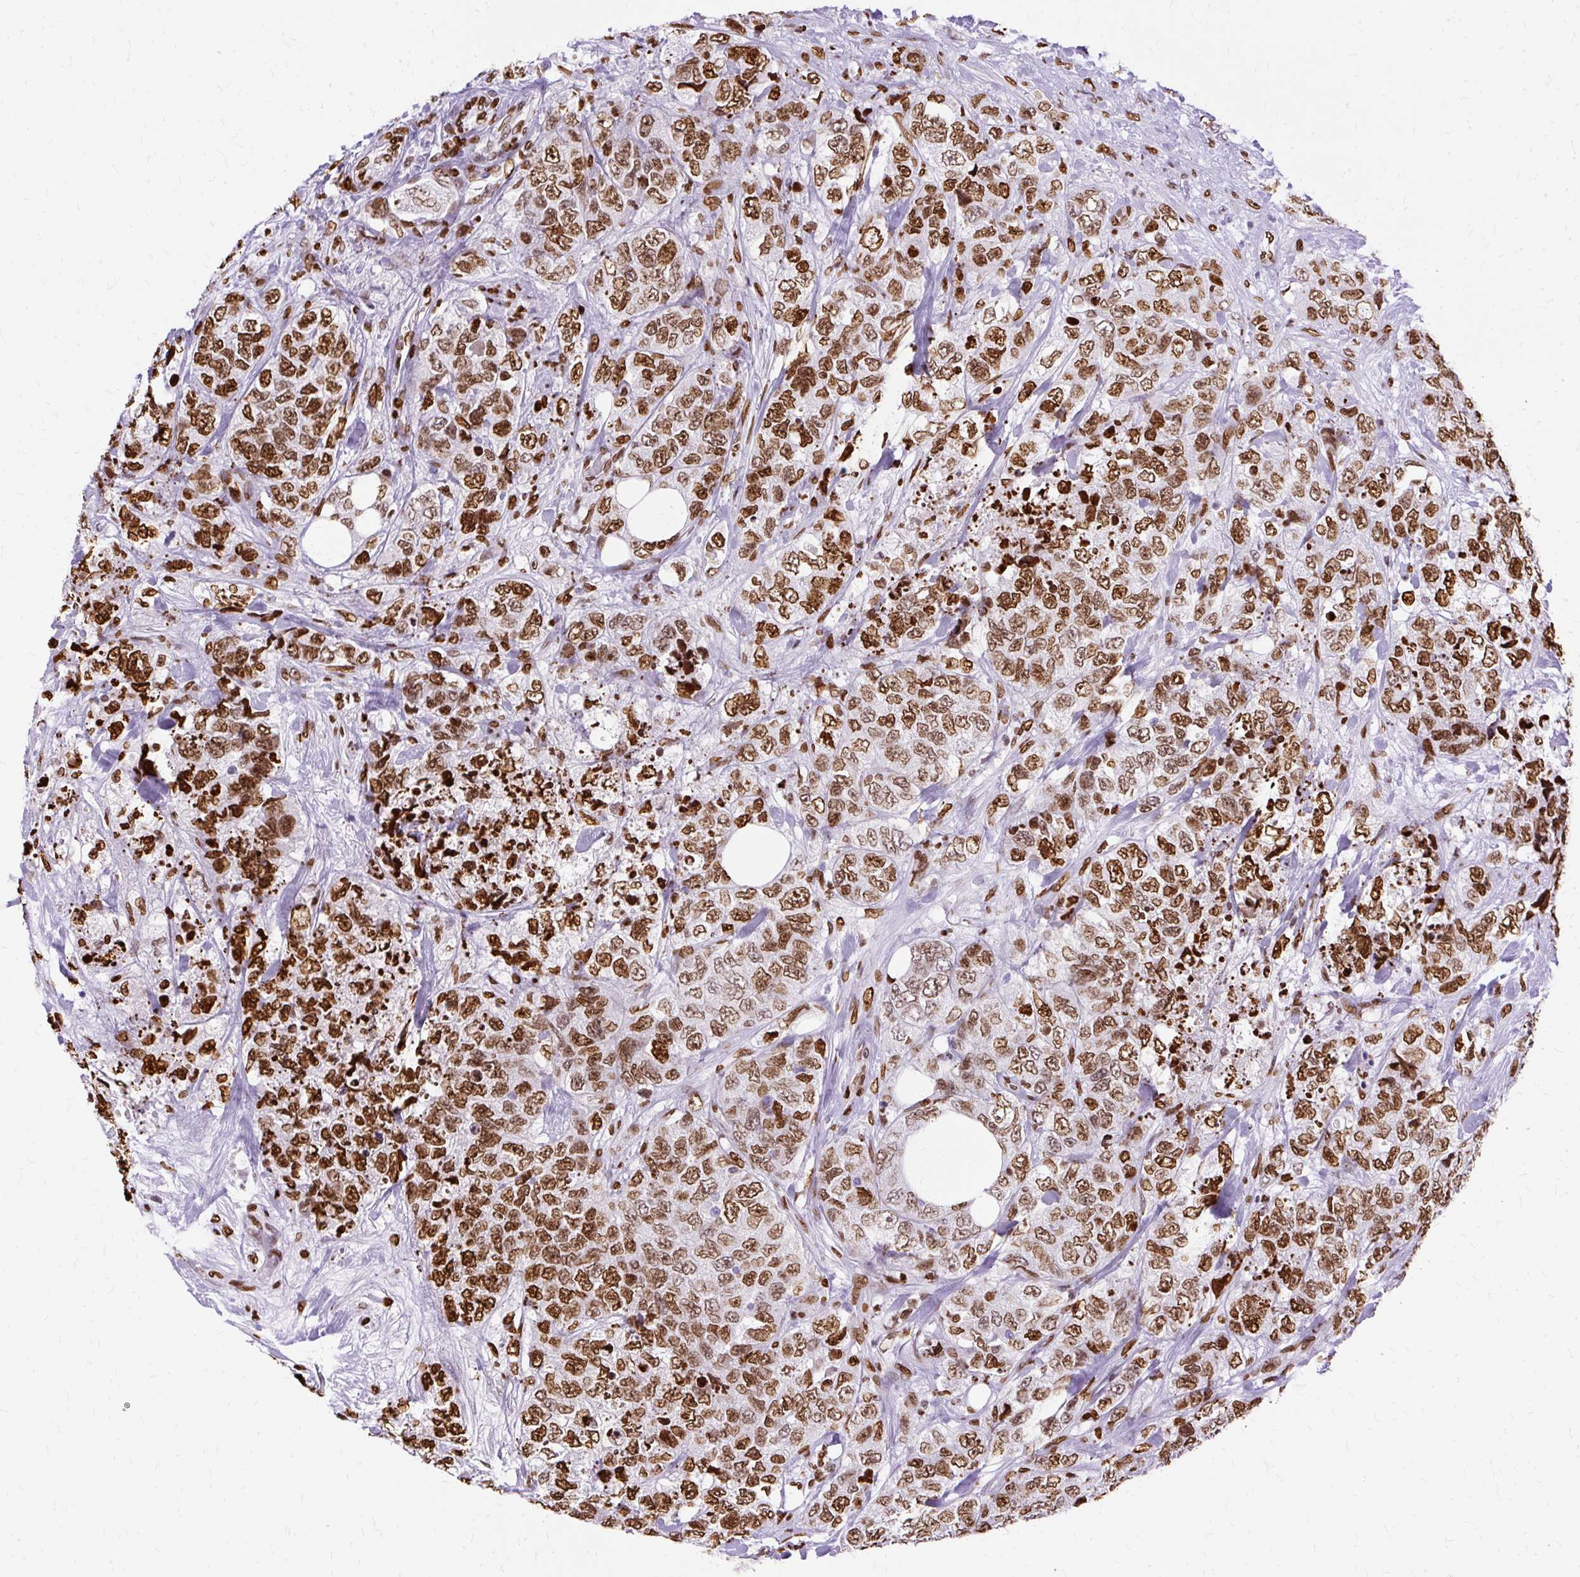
{"staining": {"intensity": "strong", "quantity": ">75%", "location": "nuclear"}, "tissue": "urothelial cancer", "cell_type": "Tumor cells", "image_type": "cancer", "snomed": [{"axis": "morphology", "description": "Urothelial carcinoma, High grade"}, {"axis": "topography", "description": "Urinary bladder"}], "caption": "An immunohistochemistry (IHC) histopathology image of tumor tissue is shown. Protein staining in brown labels strong nuclear positivity in urothelial carcinoma (high-grade) within tumor cells.", "gene": "TMEM184C", "patient": {"sex": "female", "age": 78}}